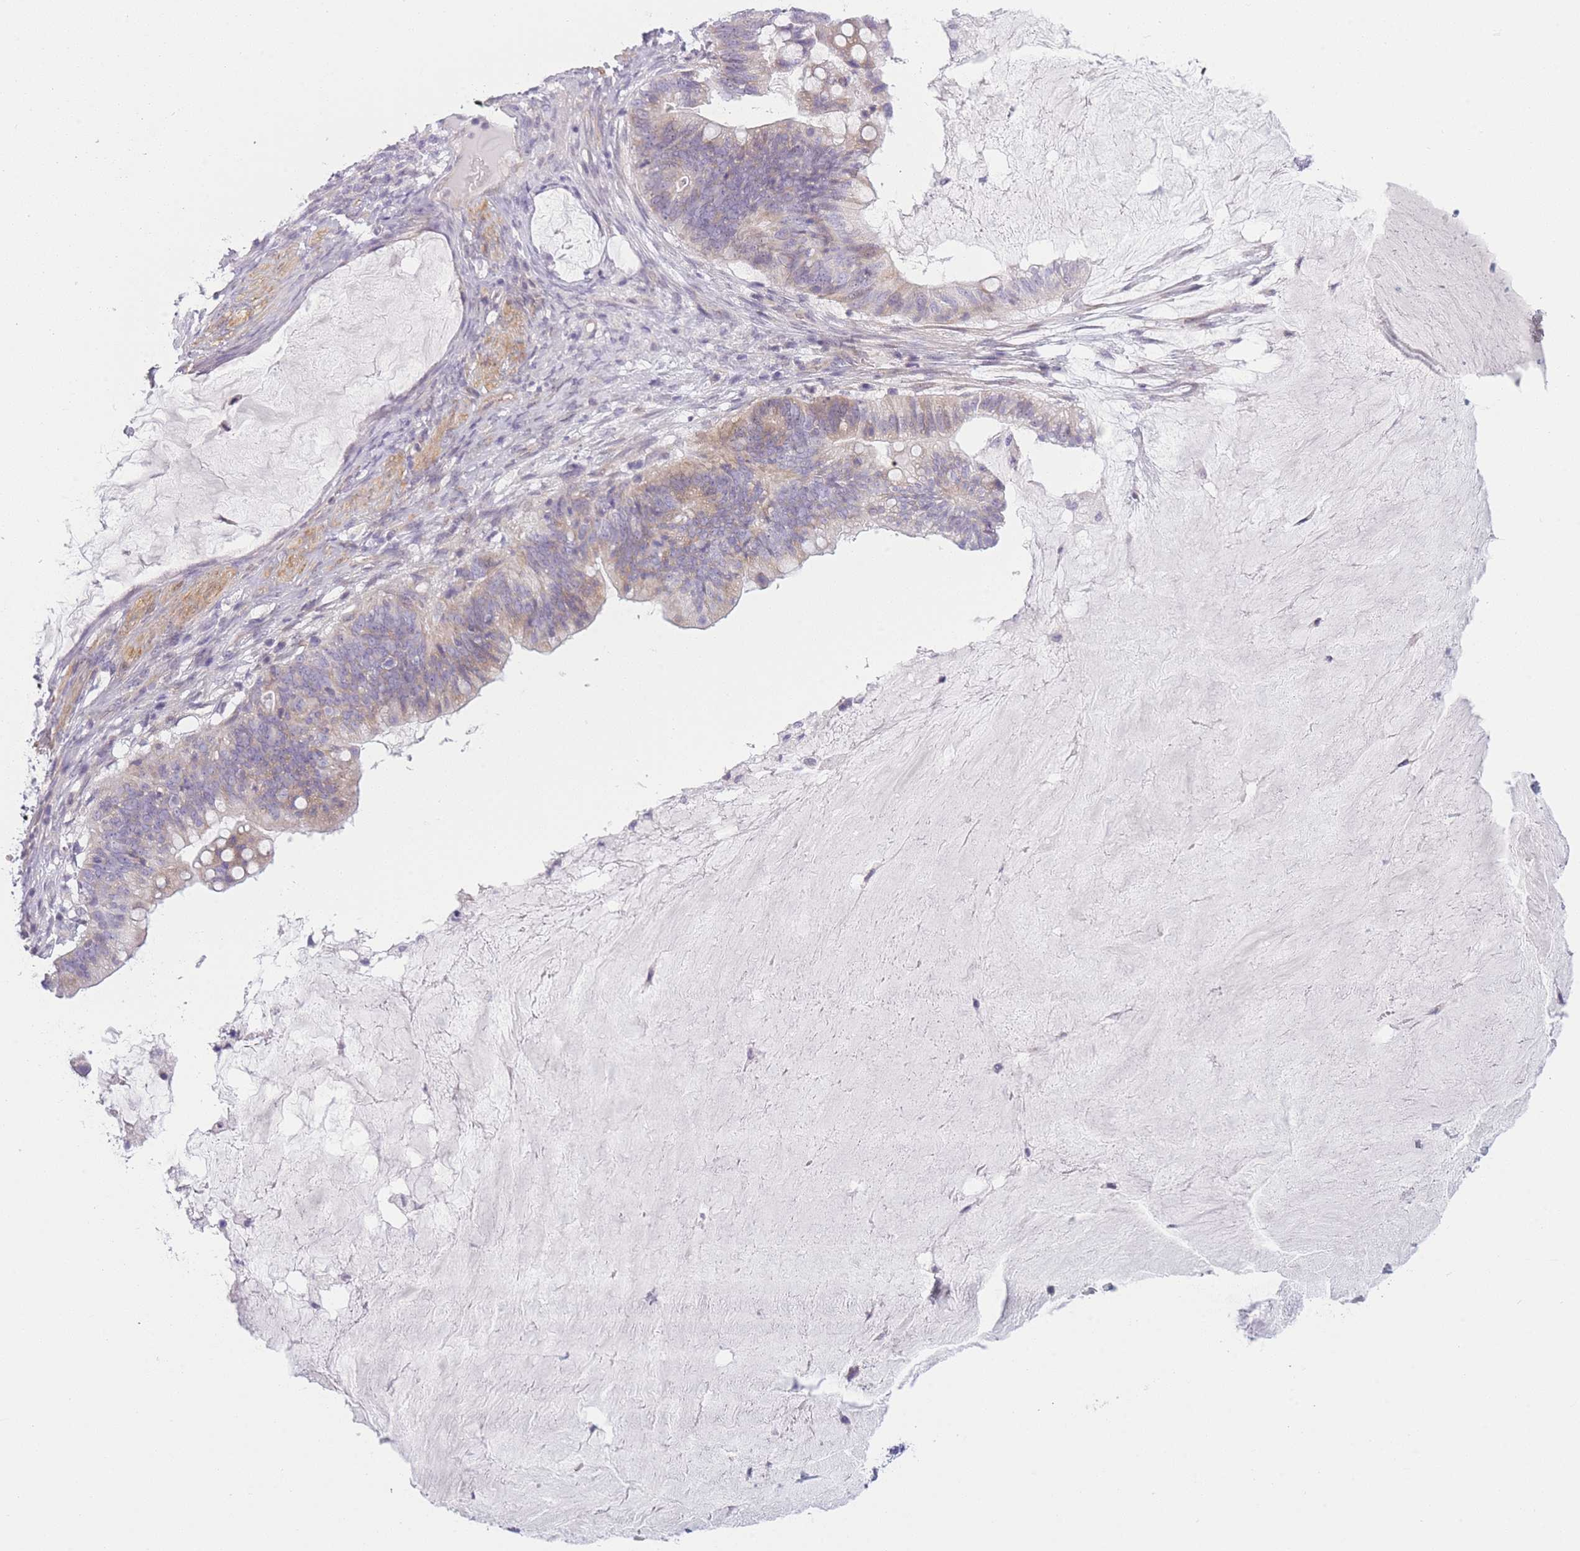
{"staining": {"intensity": "weak", "quantity": "25%-75%", "location": "cytoplasmic/membranous"}, "tissue": "ovarian cancer", "cell_type": "Tumor cells", "image_type": "cancer", "snomed": [{"axis": "morphology", "description": "Cystadenocarcinoma, mucinous, NOS"}, {"axis": "topography", "description": "Ovary"}], "caption": "Immunohistochemistry histopathology image of neoplastic tissue: human ovarian cancer (mucinous cystadenocarcinoma) stained using immunohistochemistry shows low levels of weak protein expression localized specifically in the cytoplasmic/membranous of tumor cells, appearing as a cytoplasmic/membranous brown color.", "gene": "SLC7A6", "patient": {"sex": "female", "age": 61}}